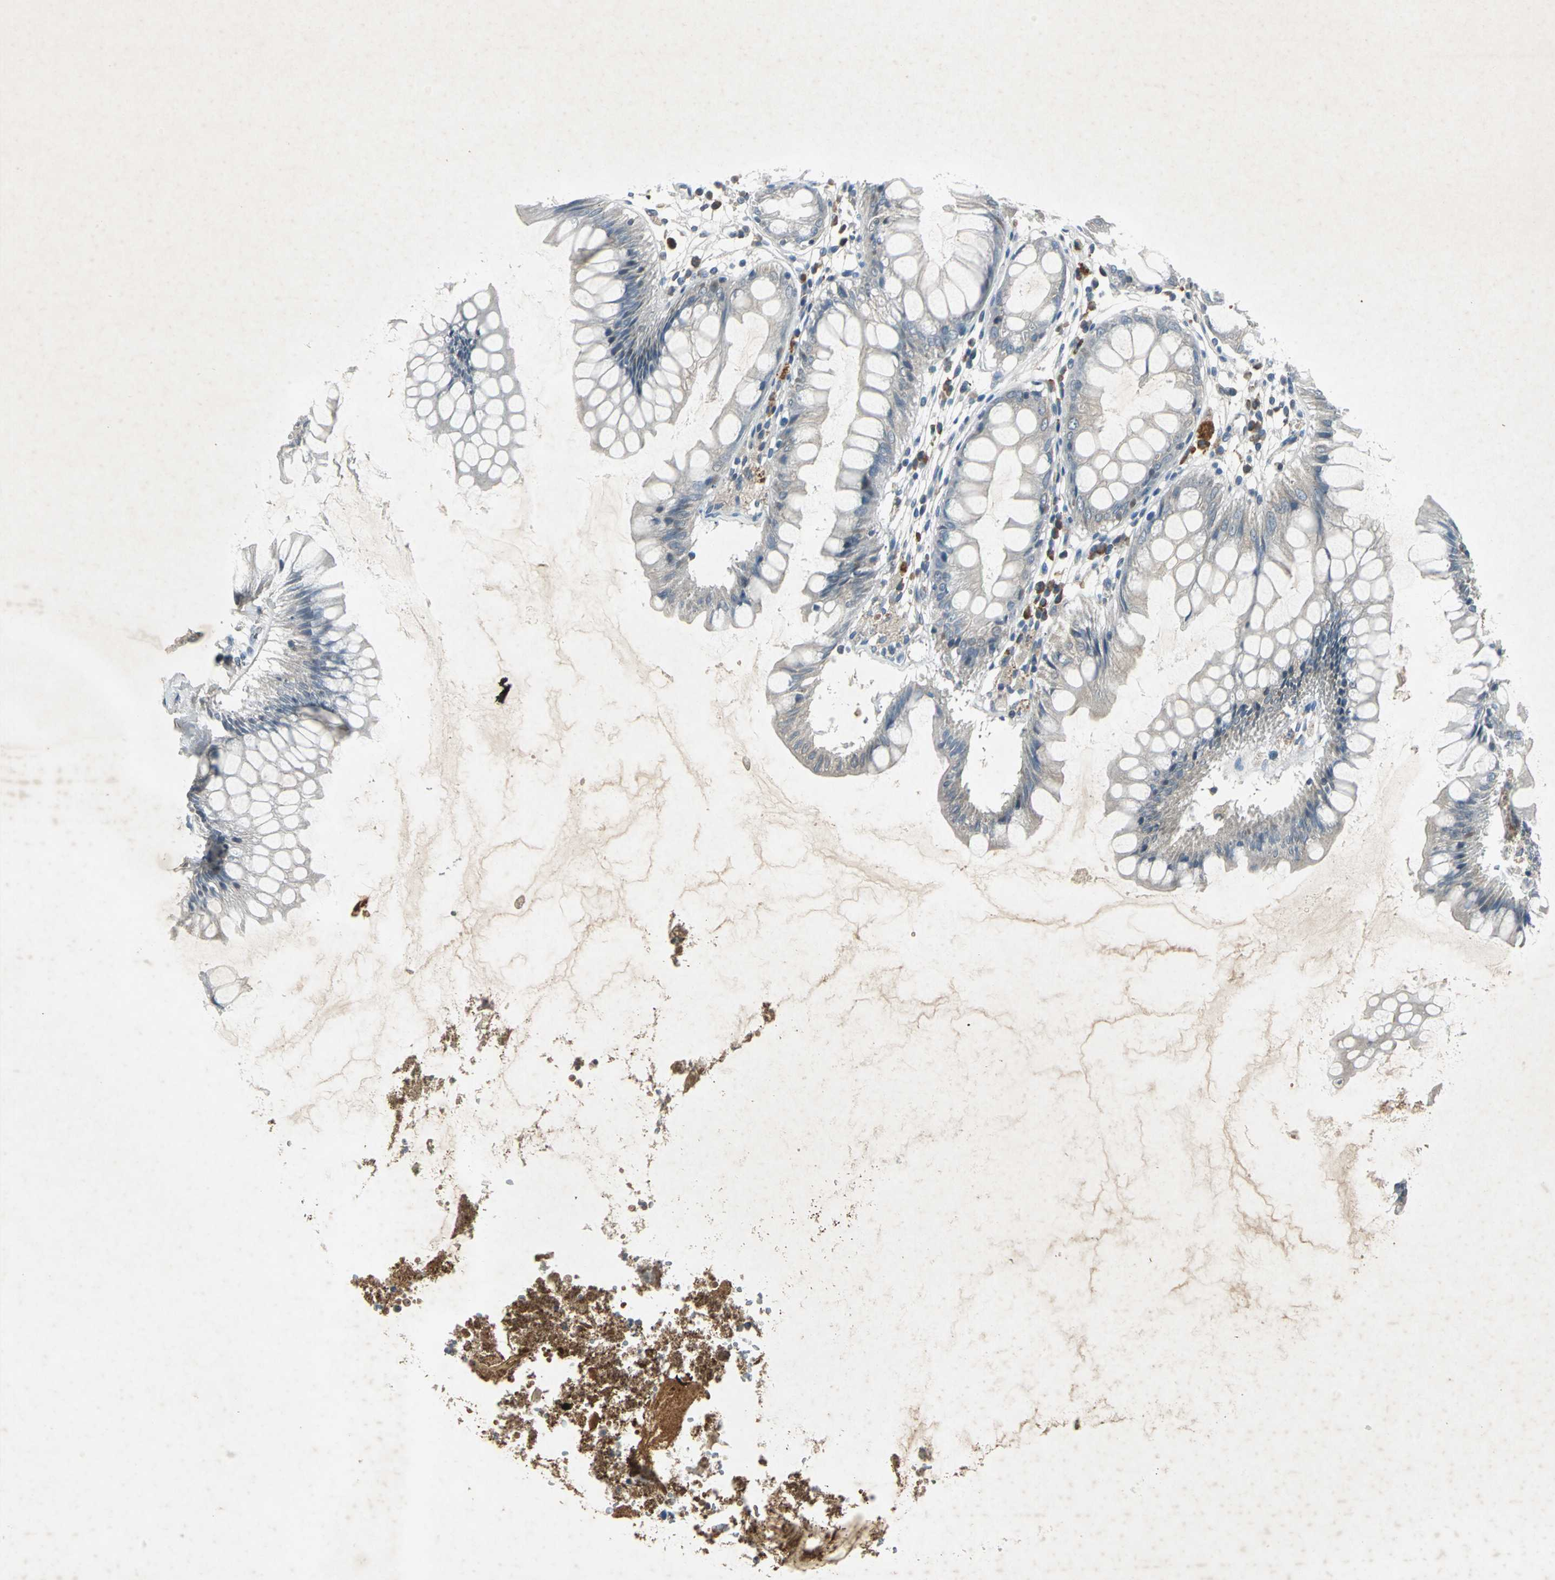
{"staining": {"intensity": "negative", "quantity": "none", "location": "none"}, "tissue": "rectum", "cell_type": "Glandular cells", "image_type": "normal", "snomed": [{"axis": "morphology", "description": "Normal tissue, NOS"}, {"axis": "morphology", "description": "Adenocarcinoma, NOS"}, {"axis": "topography", "description": "Rectum"}], "caption": "IHC histopathology image of normal rectum: rectum stained with DAB reveals no significant protein staining in glandular cells. The staining is performed using DAB brown chromogen with nuclei counter-stained in using hematoxylin.", "gene": "SLC2A13", "patient": {"sex": "female", "age": 65}}